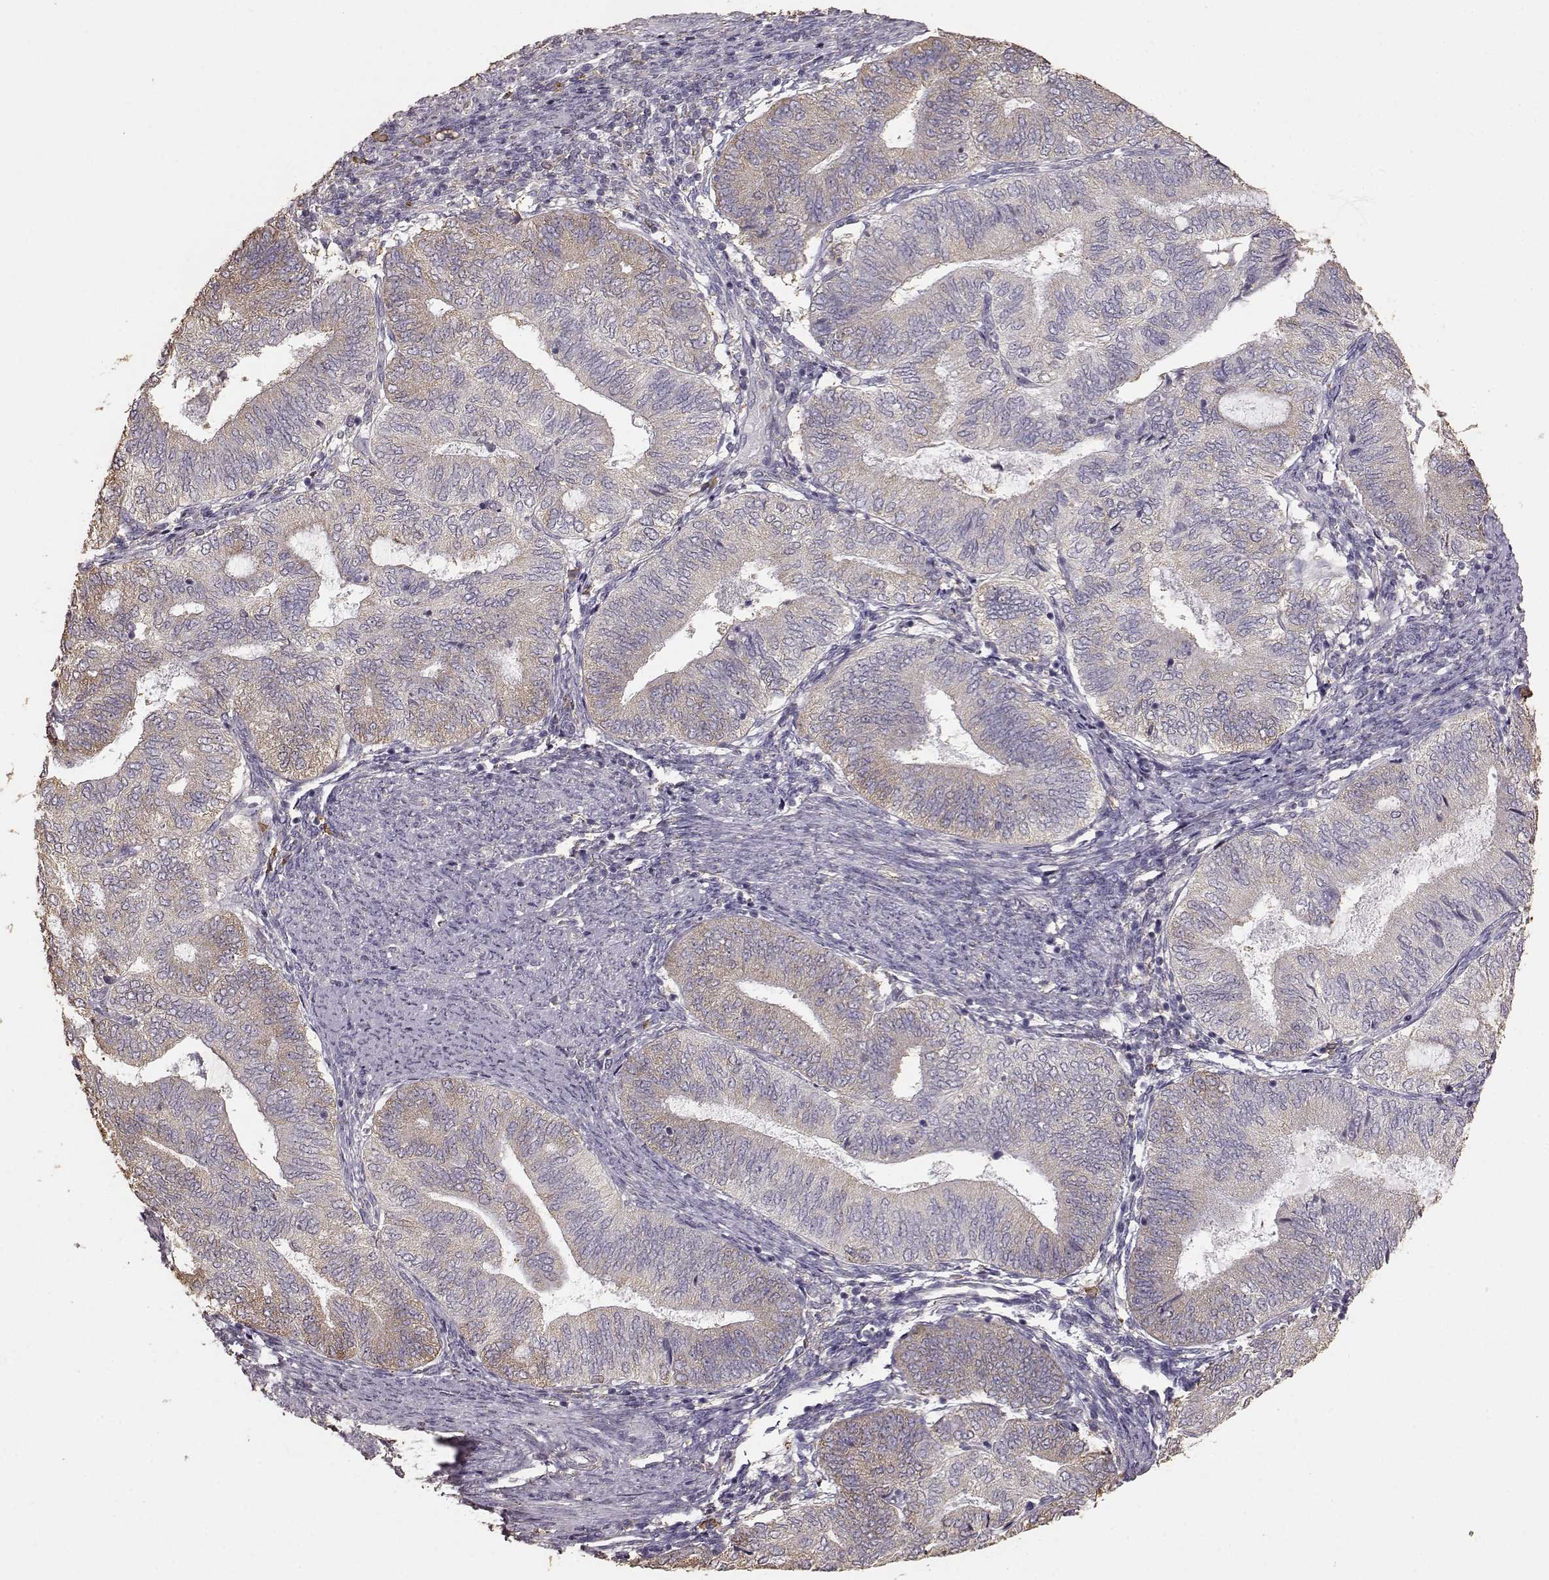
{"staining": {"intensity": "weak", "quantity": ">75%", "location": "cytoplasmic/membranous"}, "tissue": "endometrial cancer", "cell_type": "Tumor cells", "image_type": "cancer", "snomed": [{"axis": "morphology", "description": "Adenocarcinoma, NOS"}, {"axis": "topography", "description": "Endometrium"}], "caption": "The histopathology image demonstrates a brown stain indicating the presence of a protein in the cytoplasmic/membranous of tumor cells in endometrial cancer (adenocarcinoma).", "gene": "GABRG3", "patient": {"sex": "female", "age": 65}}